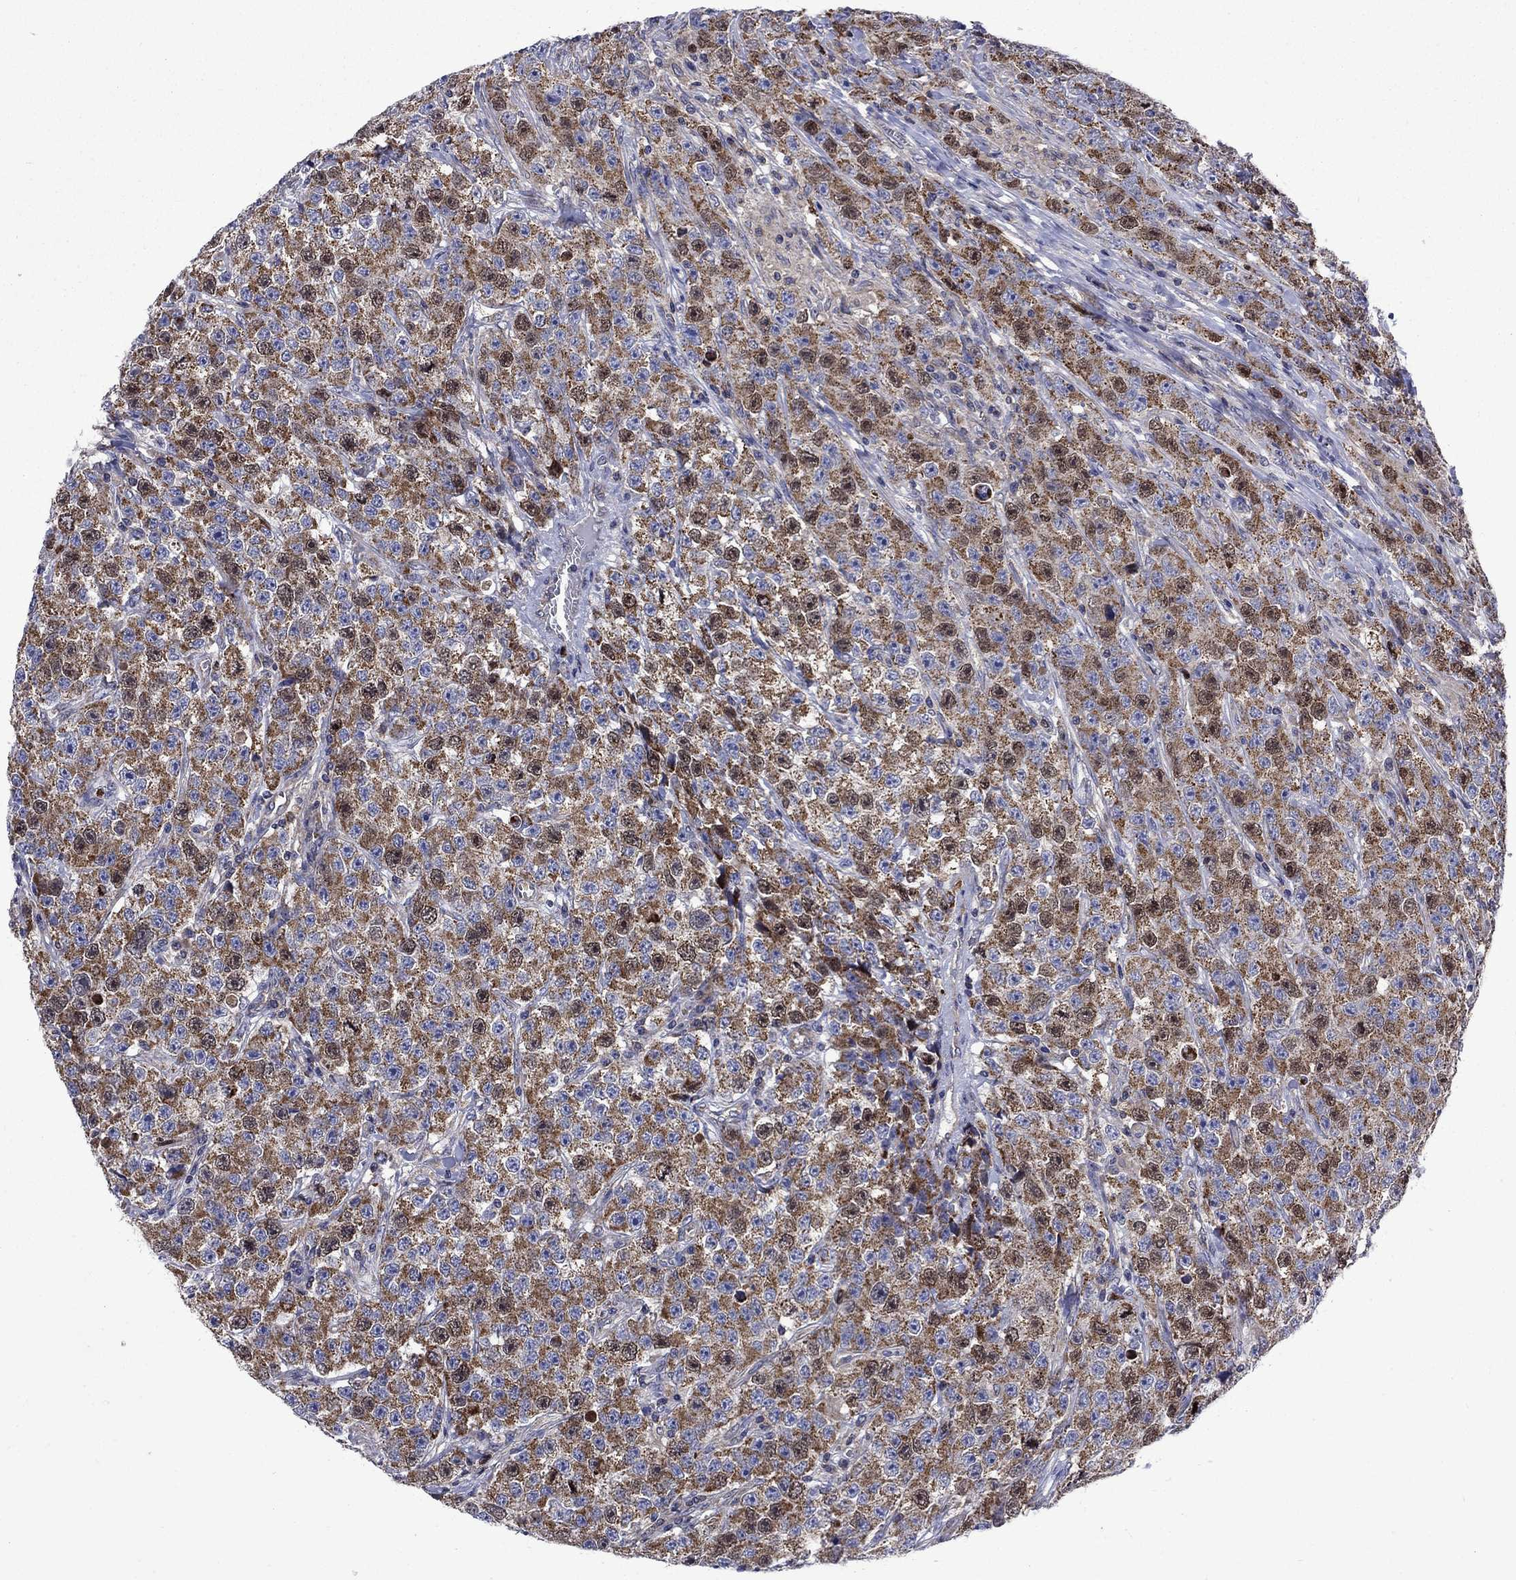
{"staining": {"intensity": "moderate", "quantity": ">75%", "location": "cytoplasmic/membranous"}, "tissue": "testis cancer", "cell_type": "Tumor cells", "image_type": "cancer", "snomed": [{"axis": "morphology", "description": "Seminoma, NOS"}, {"axis": "topography", "description": "Testis"}], "caption": "Immunohistochemistry (IHC) staining of seminoma (testis), which displays medium levels of moderate cytoplasmic/membranous staining in about >75% of tumor cells indicating moderate cytoplasmic/membranous protein staining. The staining was performed using DAB (brown) for protein detection and nuclei were counterstained in hematoxylin (blue).", "gene": "KIF22", "patient": {"sex": "male", "age": 59}}